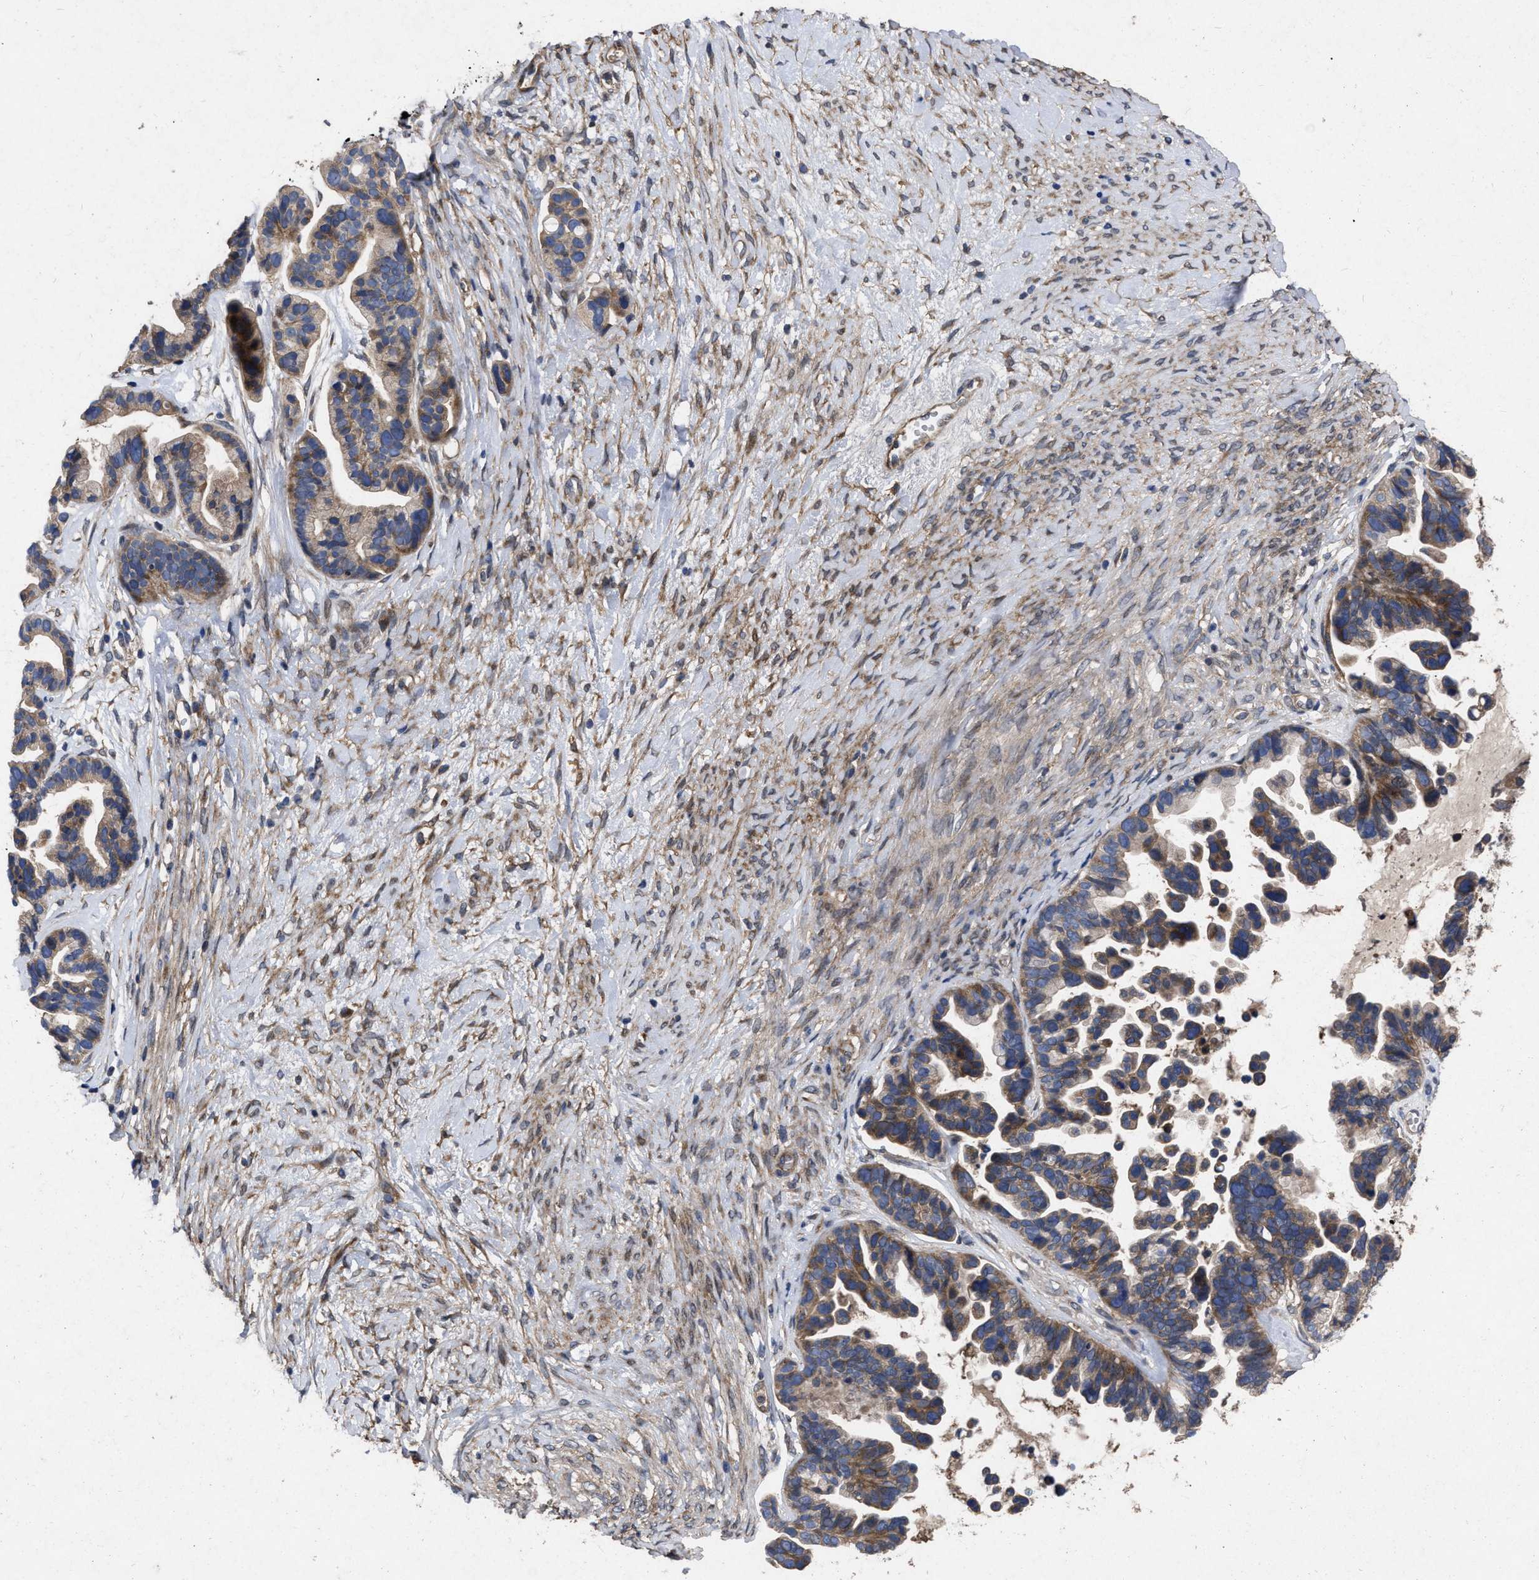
{"staining": {"intensity": "moderate", "quantity": ">75%", "location": "cytoplasmic/membranous"}, "tissue": "ovarian cancer", "cell_type": "Tumor cells", "image_type": "cancer", "snomed": [{"axis": "morphology", "description": "Cystadenocarcinoma, serous, NOS"}, {"axis": "topography", "description": "Ovary"}], "caption": "Moderate cytoplasmic/membranous staining for a protein is seen in approximately >75% of tumor cells of serous cystadenocarcinoma (ovarian) using IHC.", "gene": "CDKN2C", "patient": {"sex": "female", "age": 56}}